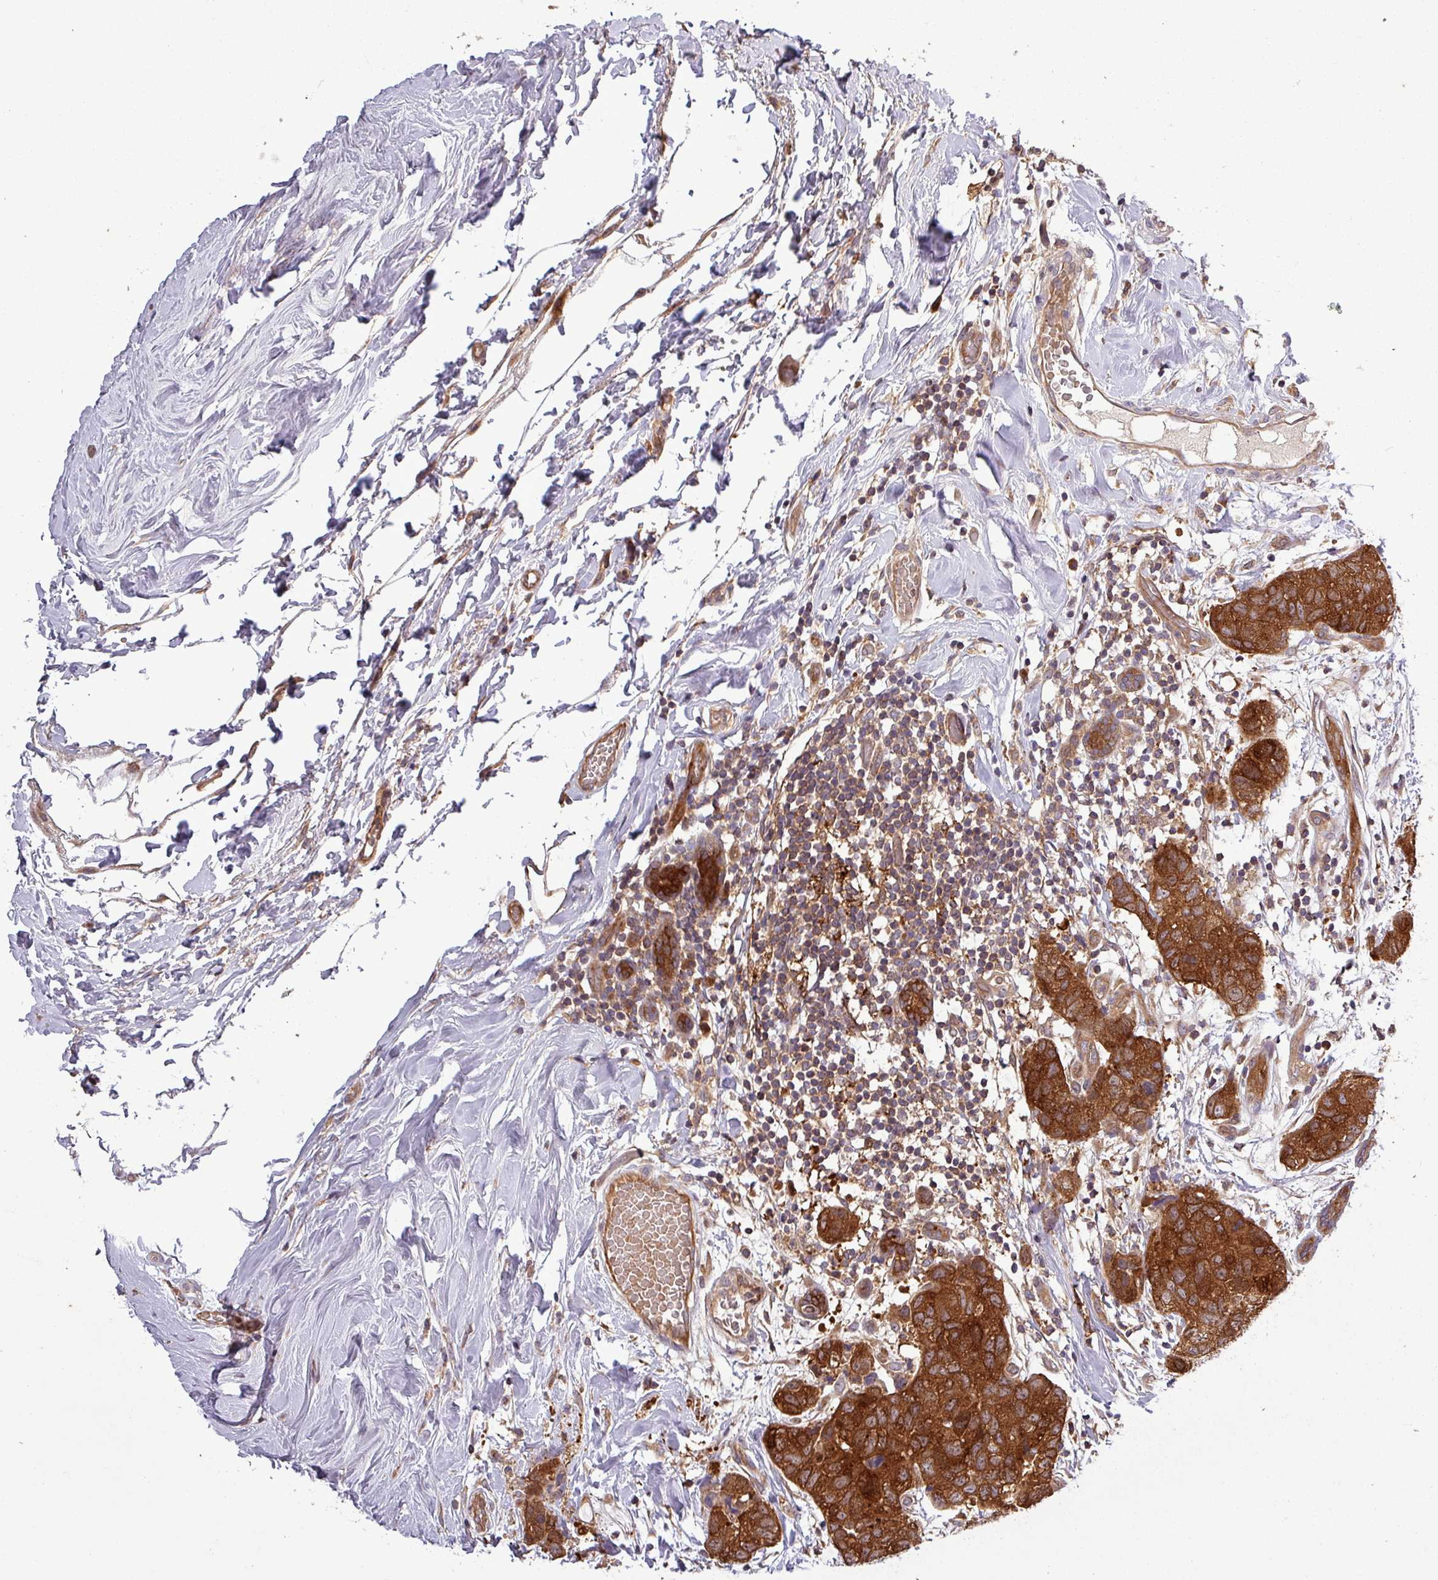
{"staining": {"intensity": "strong", "quantity": ">75%", "location": "cytoplasmic/membranous"}, "tissue": "breast cancer", "cell_type": "Tumor cells", "image_type": "cancer", "snomed": [{"axis": "morphology", "description": "Duct carcinoma"}, {"axis": "topography", "description": "Breast"}], "caption": "A histopathology image of invasive ductal carcinoma (breast) stained for a protein displays strong cytoplasmic/membranous brown staining in tumor cells. The protein is stained brown, and the nuclei are stained in blue (DAB IHC with brightfield microscopy, high magnification).", "gene": "SIRPB2", "patient": {"sex": "female", "age": 62}}